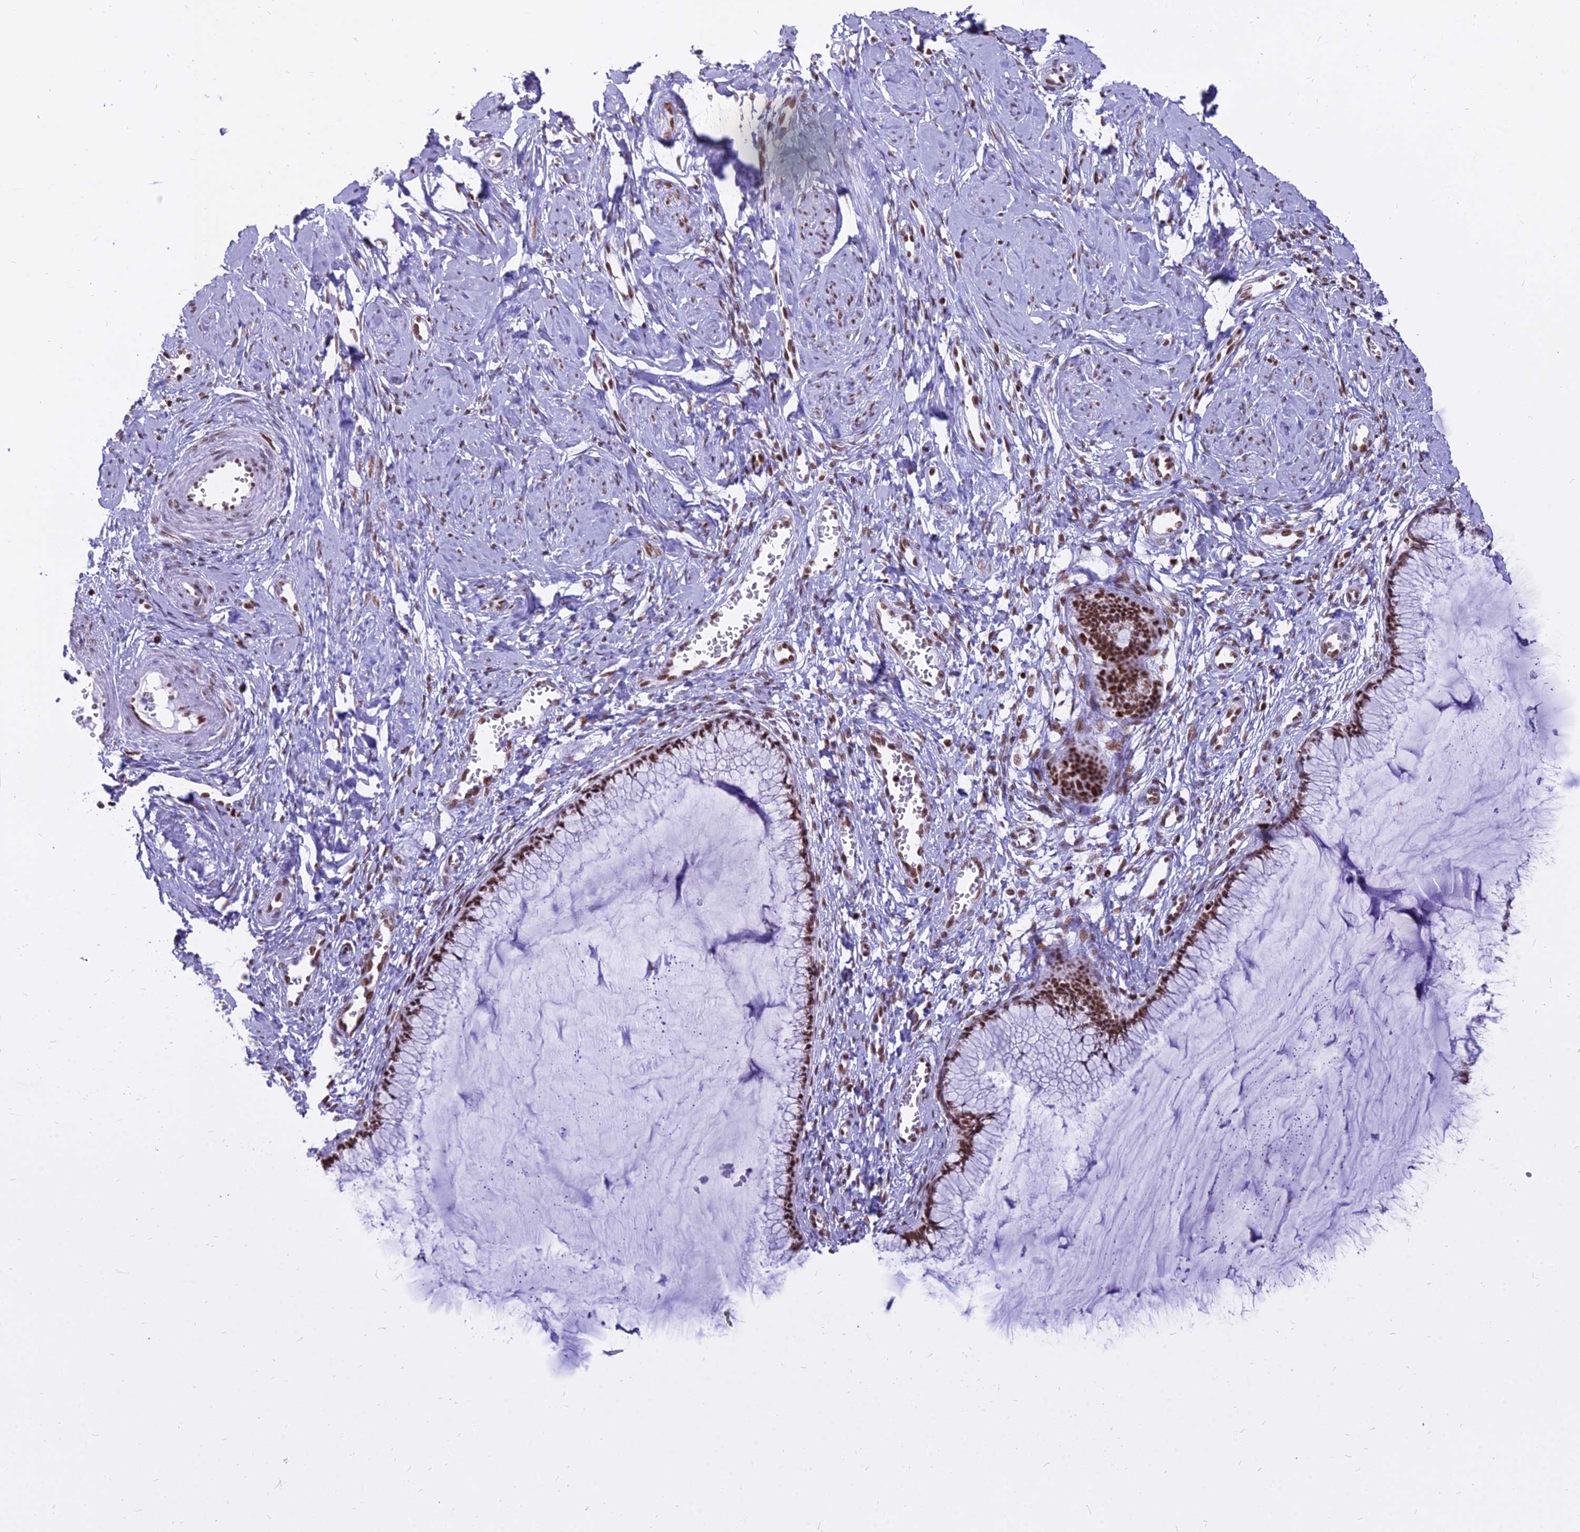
{"staining": {"intensity": "strong", "quantity": ">75%", "location": "nuclear"}, "tissue": "cervix", "cell_type": "Glandular cells", "image_type": "normal", "snomed": [{"axis": "morphology", "description": "Normal tissue, NOS"}, {"axis": "morphology", "description": "Adenocarcinoma, NOS"}, {"axis": "topography", "description": "Cervix"}], "caption": "Immunohistochemical staining of benign cervix exhibits >75% levels of strong nuclear protein expression in about >75% of glandular cells. The protein is stained brown, and the nuclei are stained in blue (DAB (3,3'-diaminobenzidine) IHC with brightfield microscopy, high magnification).", "gene": "PARP1", "patient": {"sex": "female", "age": 29}}